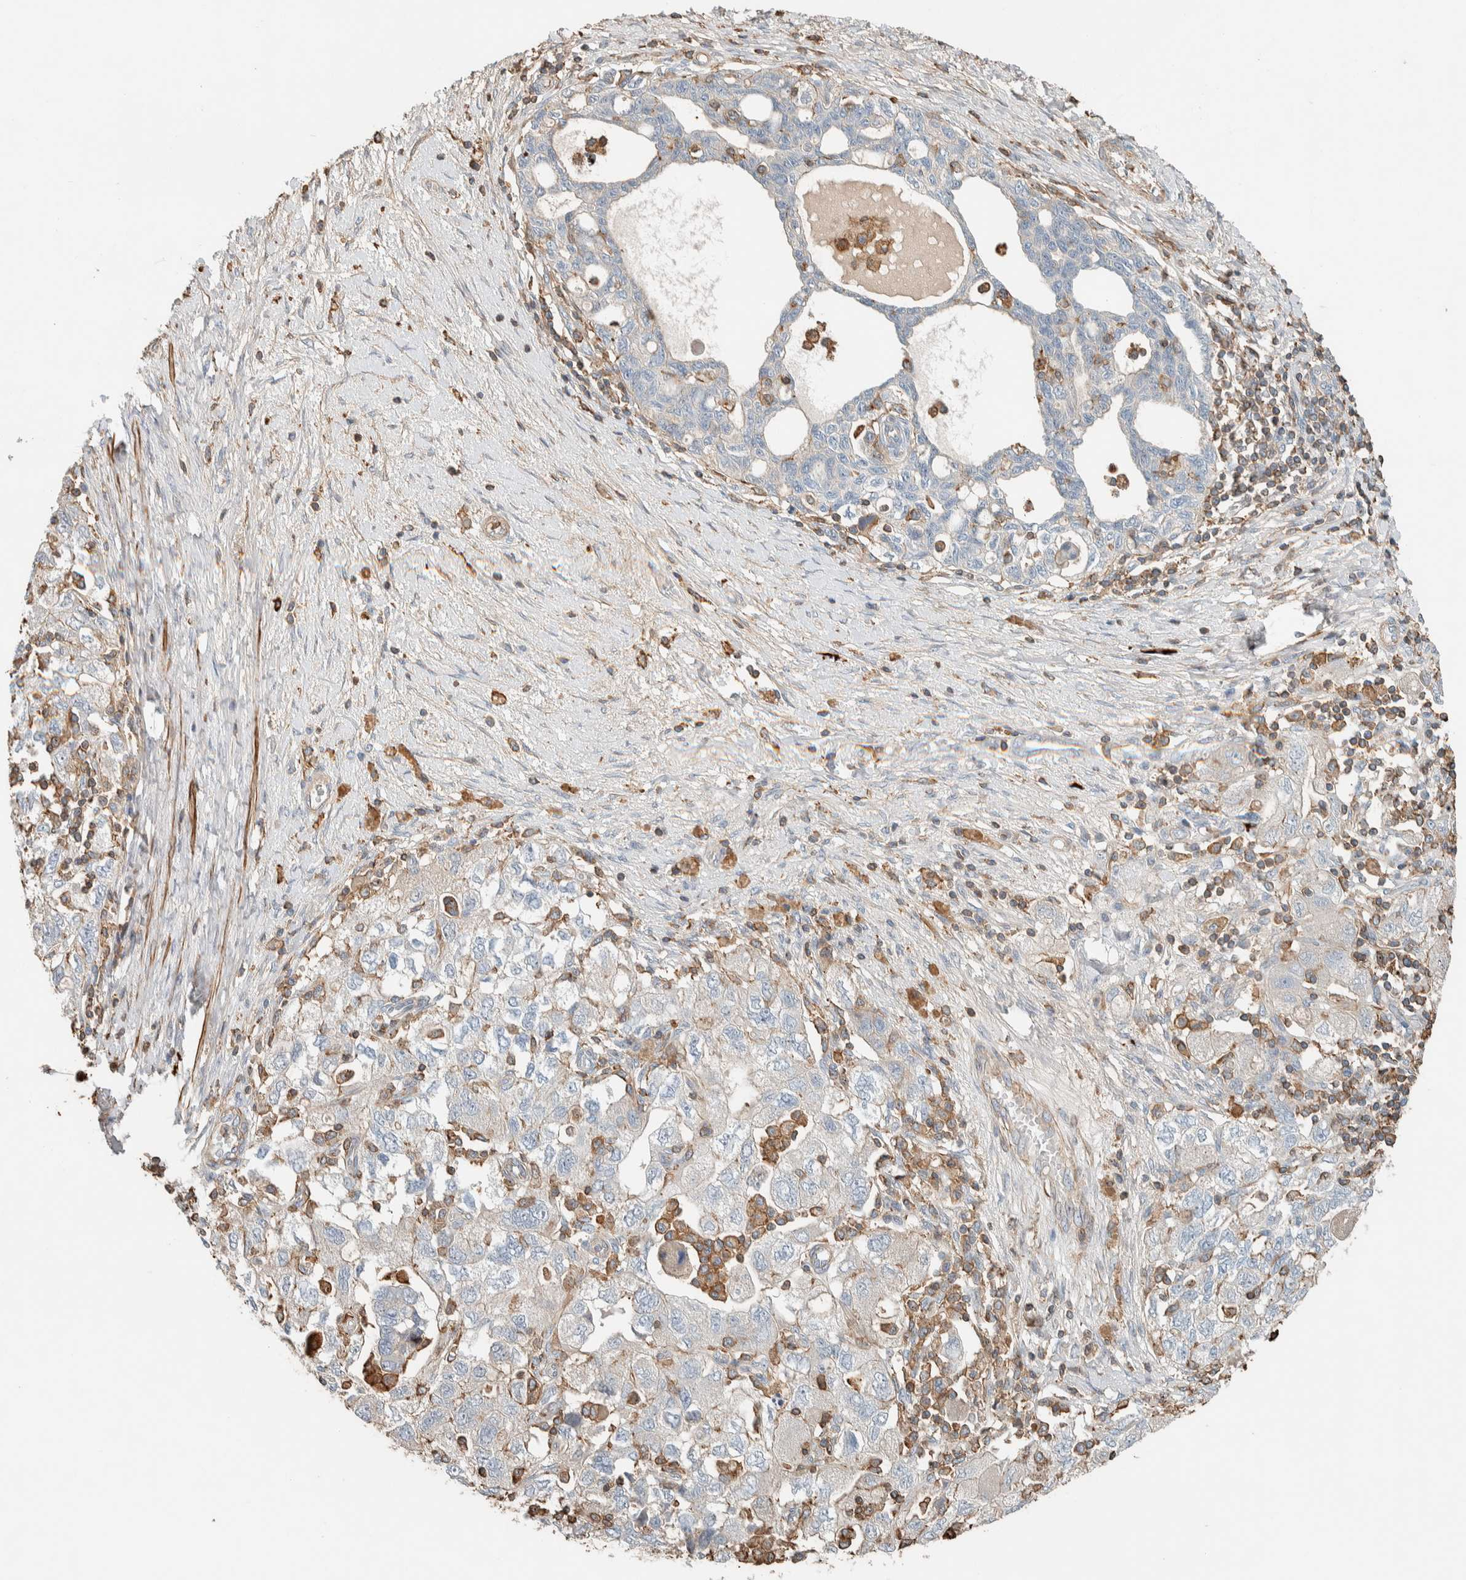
{"staining": {"intensity": "negative", "quantity": "none", "location": "none"}, "tissue": "ovarian cancer", "cell_type": "Tumor cells", "image_type": "cancer", "snomed": [{"axis": "morphology", "description": "Carcinoma, NOS"}, {"axis": "morphology", "description": "Cystadenocarcinoma, serous, NOS"}, {"axis": "topography", "description": "Ovary"}], "caption": "Serous cystadenocarcinoma (ovarian) was stained to show a protein in brown. There is no significant staining in tumor cells.", "gene": "CTBP2", "patient": {"sex": "female", "age": 69}}